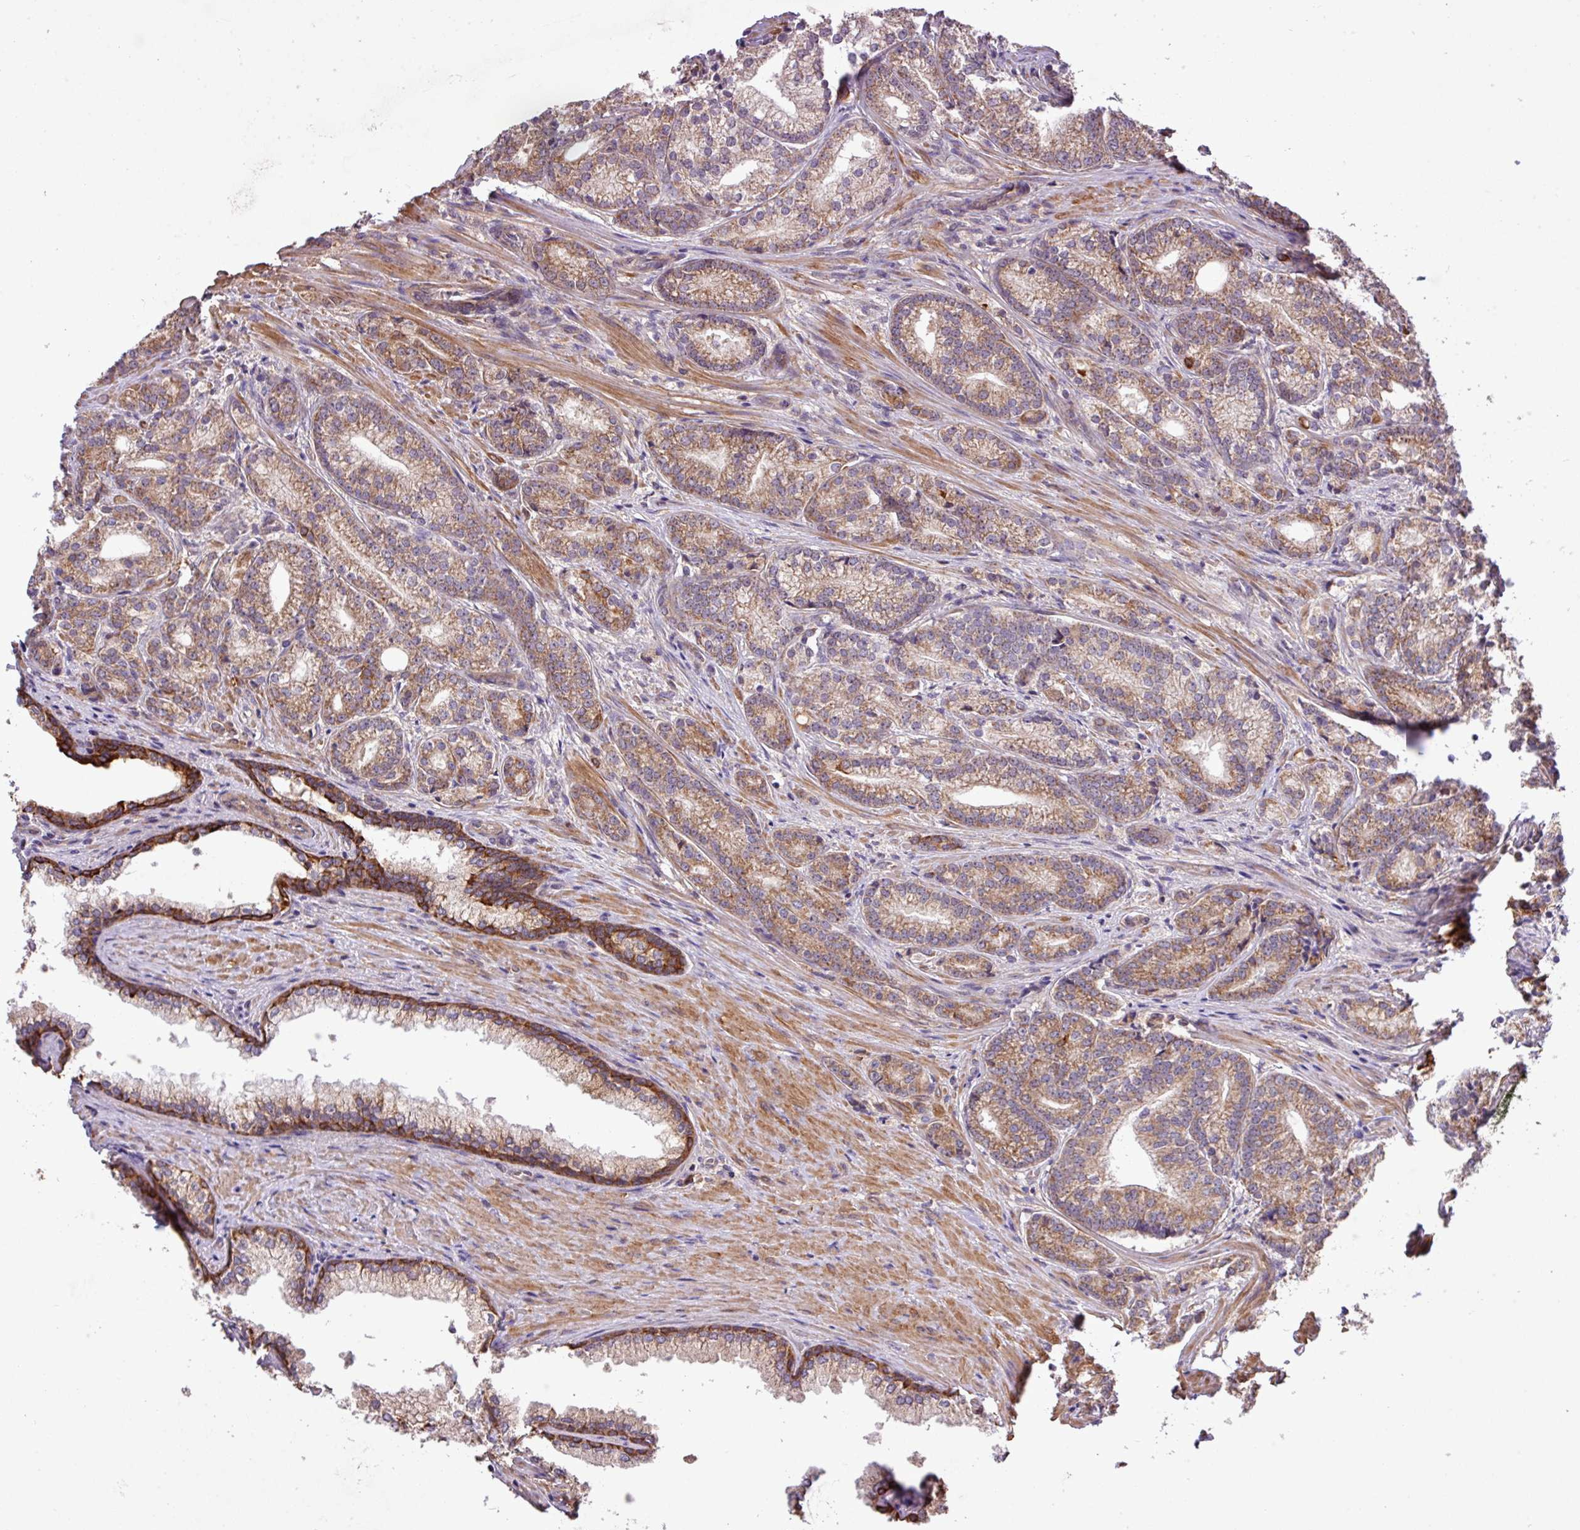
{"staining": {"intensity": "moderate", "quantity": ">75%", "location": "cytoplasmic/membranous"}, "tissue": "prostate cancer", "cell_type": "Tumor cells", "image_type": "cancer", "snomed": [{"axis": "morphology", "description": "Adenocarcinoma, Low grade"}, {"axis": "topography", "description": "Prostate"}], "caption": "Prostate cancer (adenocarcinoma (low-grade)) tissue displays moderate cytoplasmic/membranous expression in approximately >75% of tumor cells (DAB (3,3'-diaminobenzidine) IHC with brightfield microscopy, high magnification).", "gene": "TIMM10B", "patient": {"sex": "male", "age": 71}}